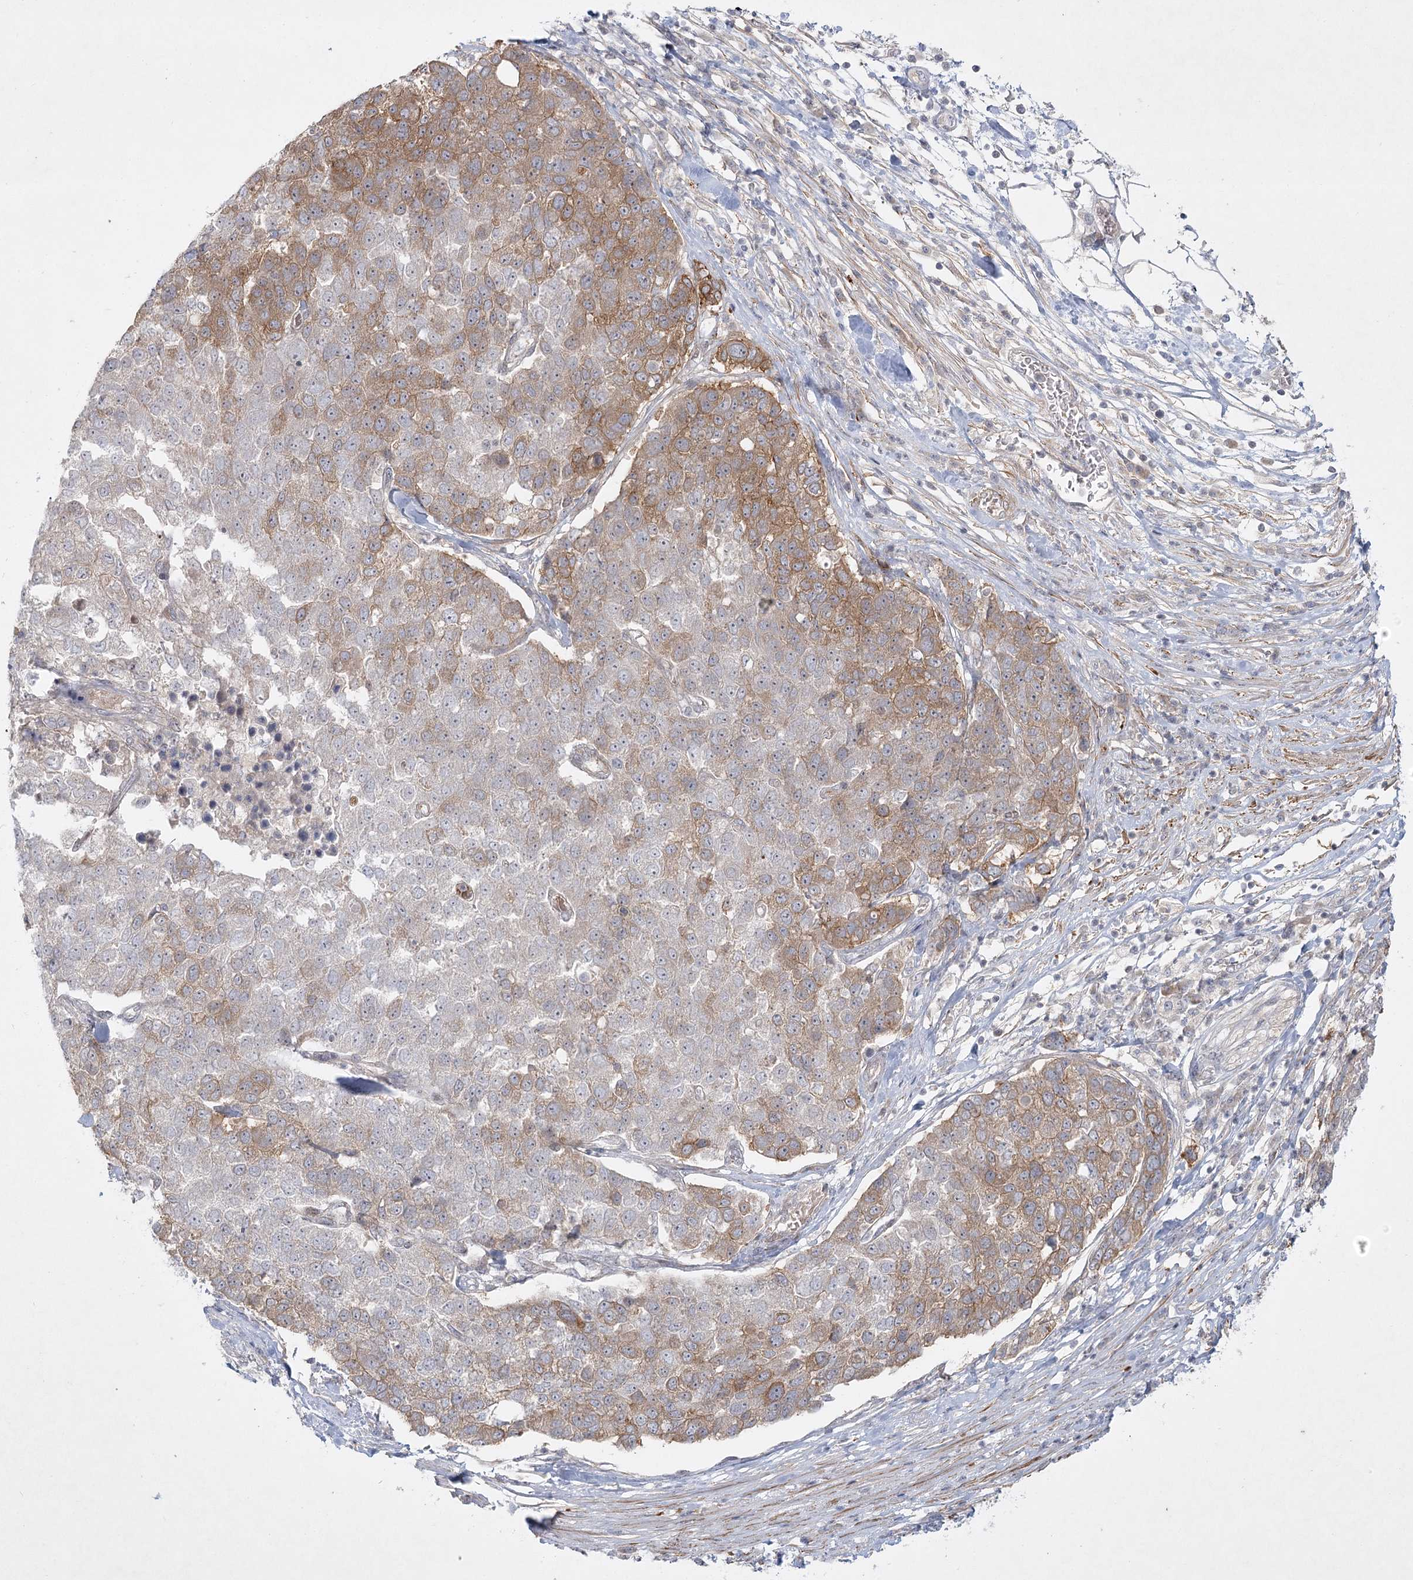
{"staining": {"intensity": "moderate", "quantity": "25%-75%", "location": "cytoplasmic/membranous"}, "tissue": "pancreatic cancer", "cell_type": "Tumor cells", "image_type": "cancer", "snomed": [{"axis": "morphology", "description": "Adenocarcinoma, NOS"}, {"axis": "topography", "description": "Pancreas"}], "caption": "Protein analysis of pancreatic cancer (adenocarcinoma) tissue shows moderate cytoplasmic/membranous expression in approximately 25%-75% of tumor cells. (Brightfield microscopy of DAB IHC at high magnification).", "gene": "SH2D3A", "patient": {"sex": "female", "age": 61}}